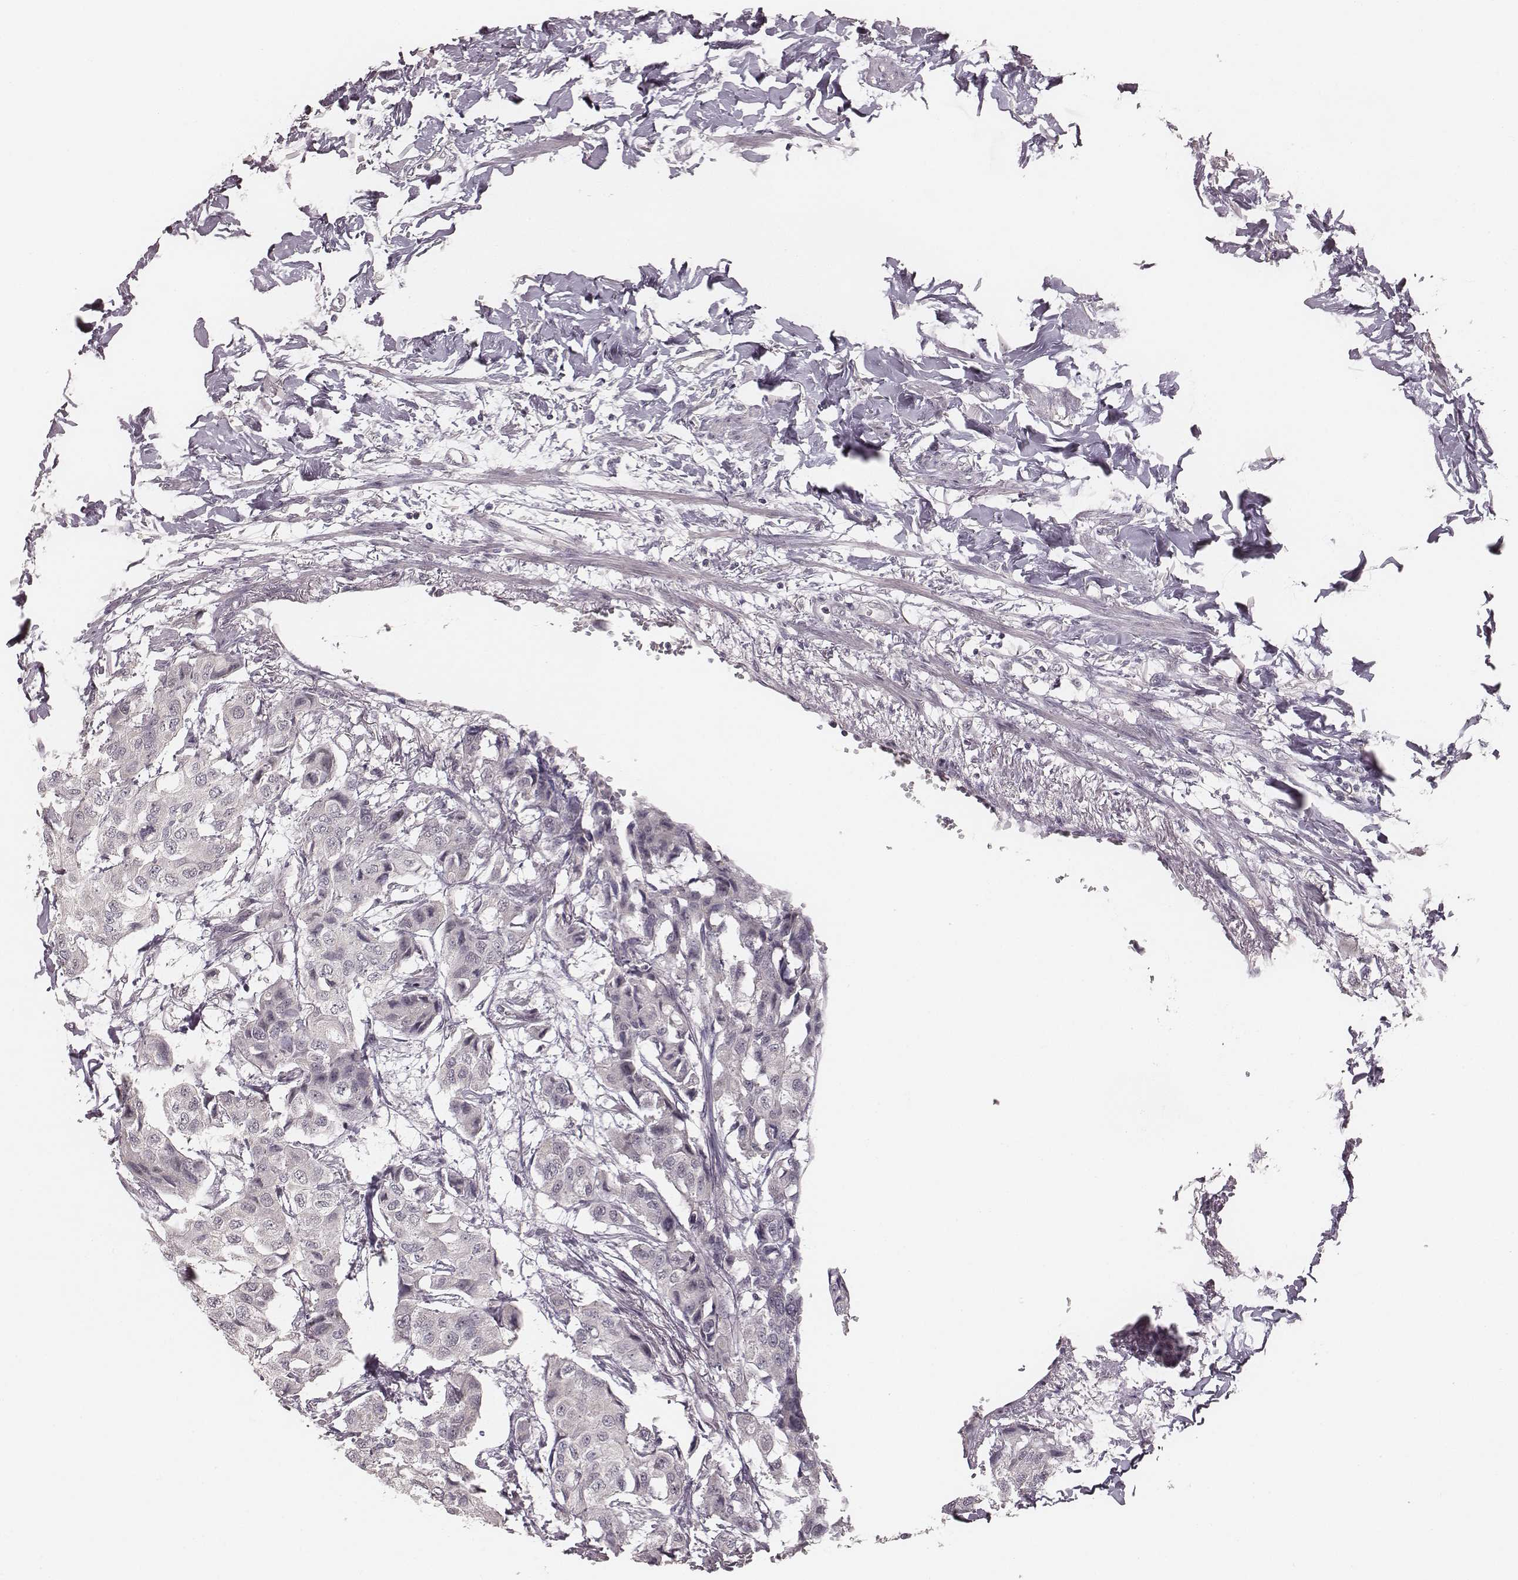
{"staining": {"intensity": "negative", "quantity": "none", "location": "none"}, "tissue": "breast cancer", "cell_type": "Tumor cells", "image_type": "cancer", "snomed": [{"axis": "morphology", "description": "Duct carcinoma"}, {"axis": "topography", "description": "Breast"}], "caption": "Protein analysis of breast intraductal carcinoma exhibits no significant staining in tumor cells. (Brightfield microscopy of DAB immunohistochemistry at high magnification).", "gene": "LY6K", "patient": {"sex": "female", "age": 80}}